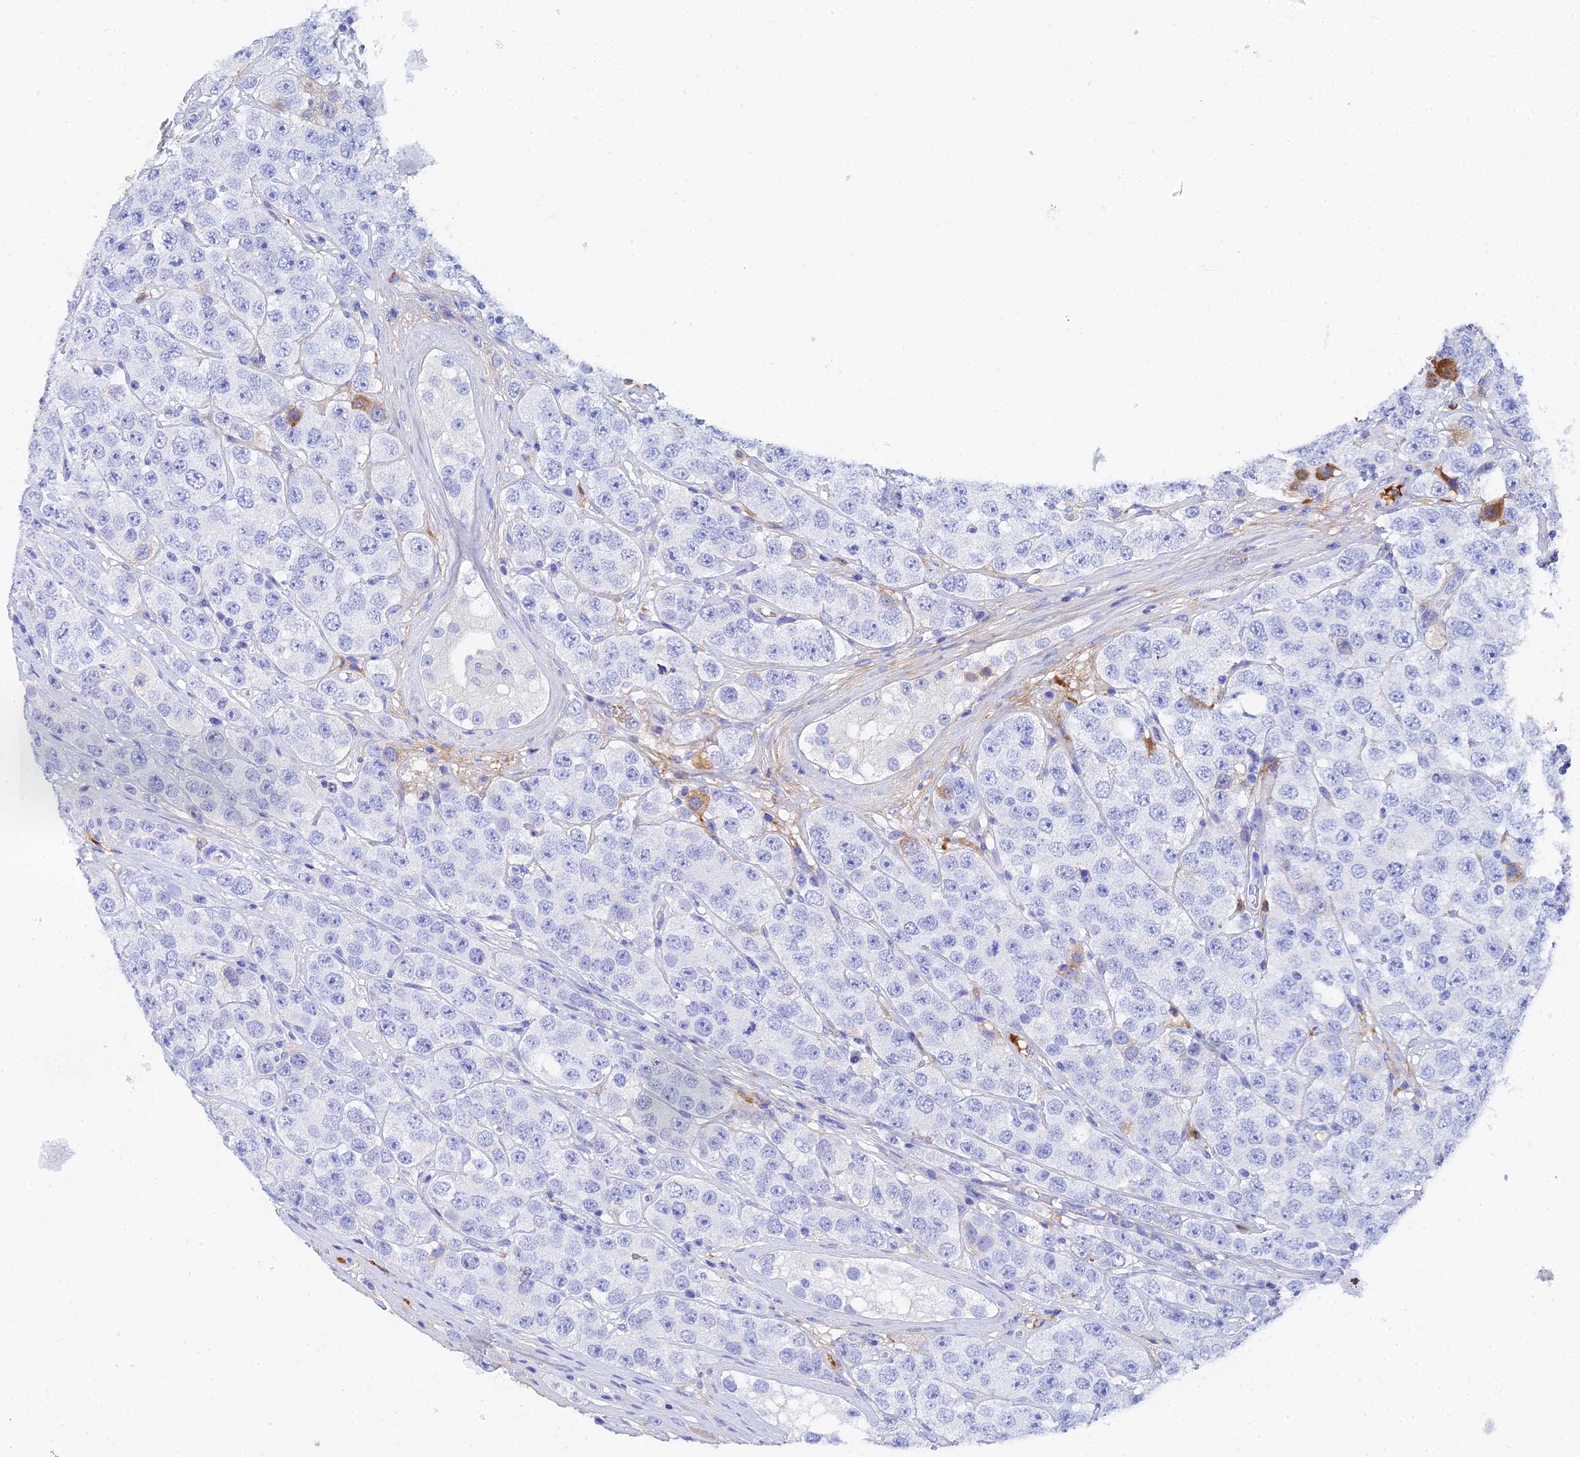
{"staining": {"intensity": "negative", "quantity": "none", "location": "none"}, "tissue": "testis cancer", "cell_type": "Tumor cells", "image_type": "cancer", "snomed": [{"axis": "morphology", "description": "Seminoma, NOS"}, {"axis": "topography", "description": "Testis"}], "caption": "This is a photomicrograph of immunohistochemistry staining of testis cancer, which shows no positivity in tumor cells.", "gene": "CELA3A", "patient": {"sex": "male", "age": 28}}